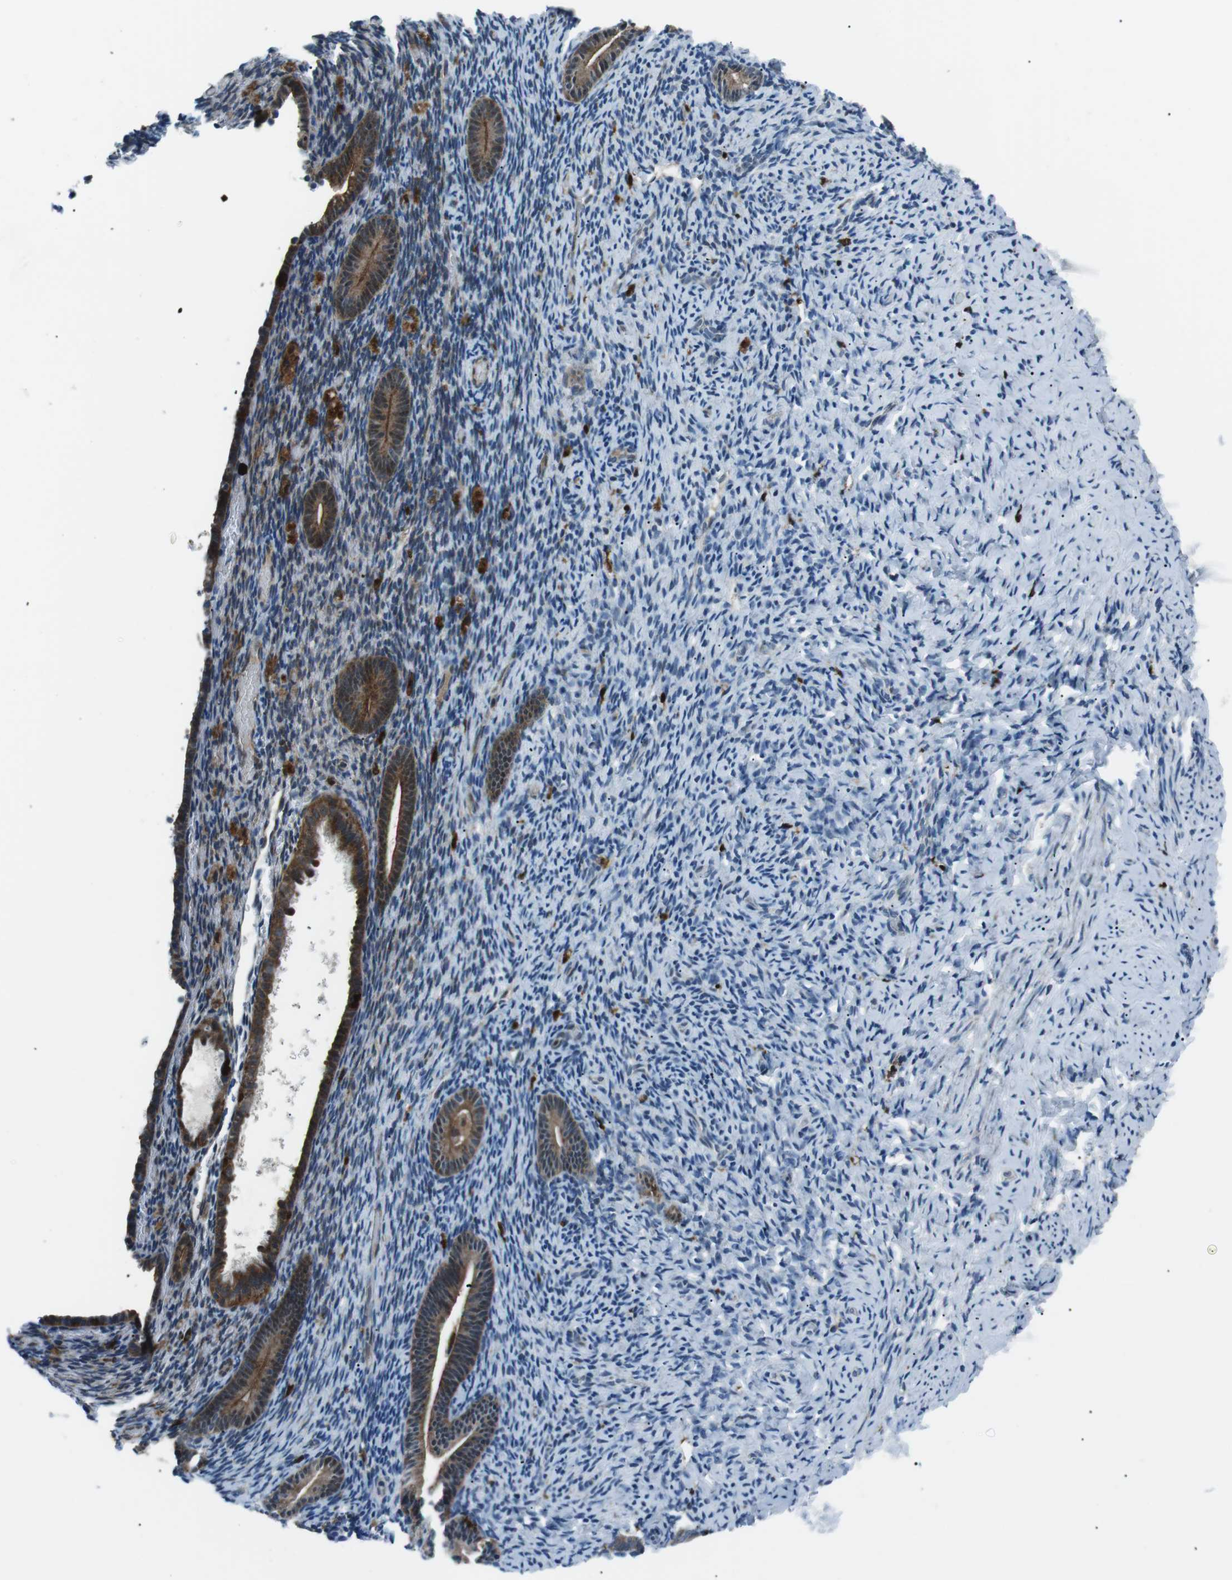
{"staining": {"intensity": "negative", "quantity": "none", "location": "none"}, "tissue": "endometrium", "cell_type": "Cells in endometrial stroma", "image_type": "normal", "snomed": [{"axis": "morphology", "description": "Normal tissue, NOS"}, {"axis": "topography", "description": "Endometrium"}], "caption": "DAB immunohistochemical staining of unremarkable endometrium exhibits no significant positivity in cells in endometrial stroma.", "gene": "BLNK", "patient": {"sex": "female", "age": 51}}